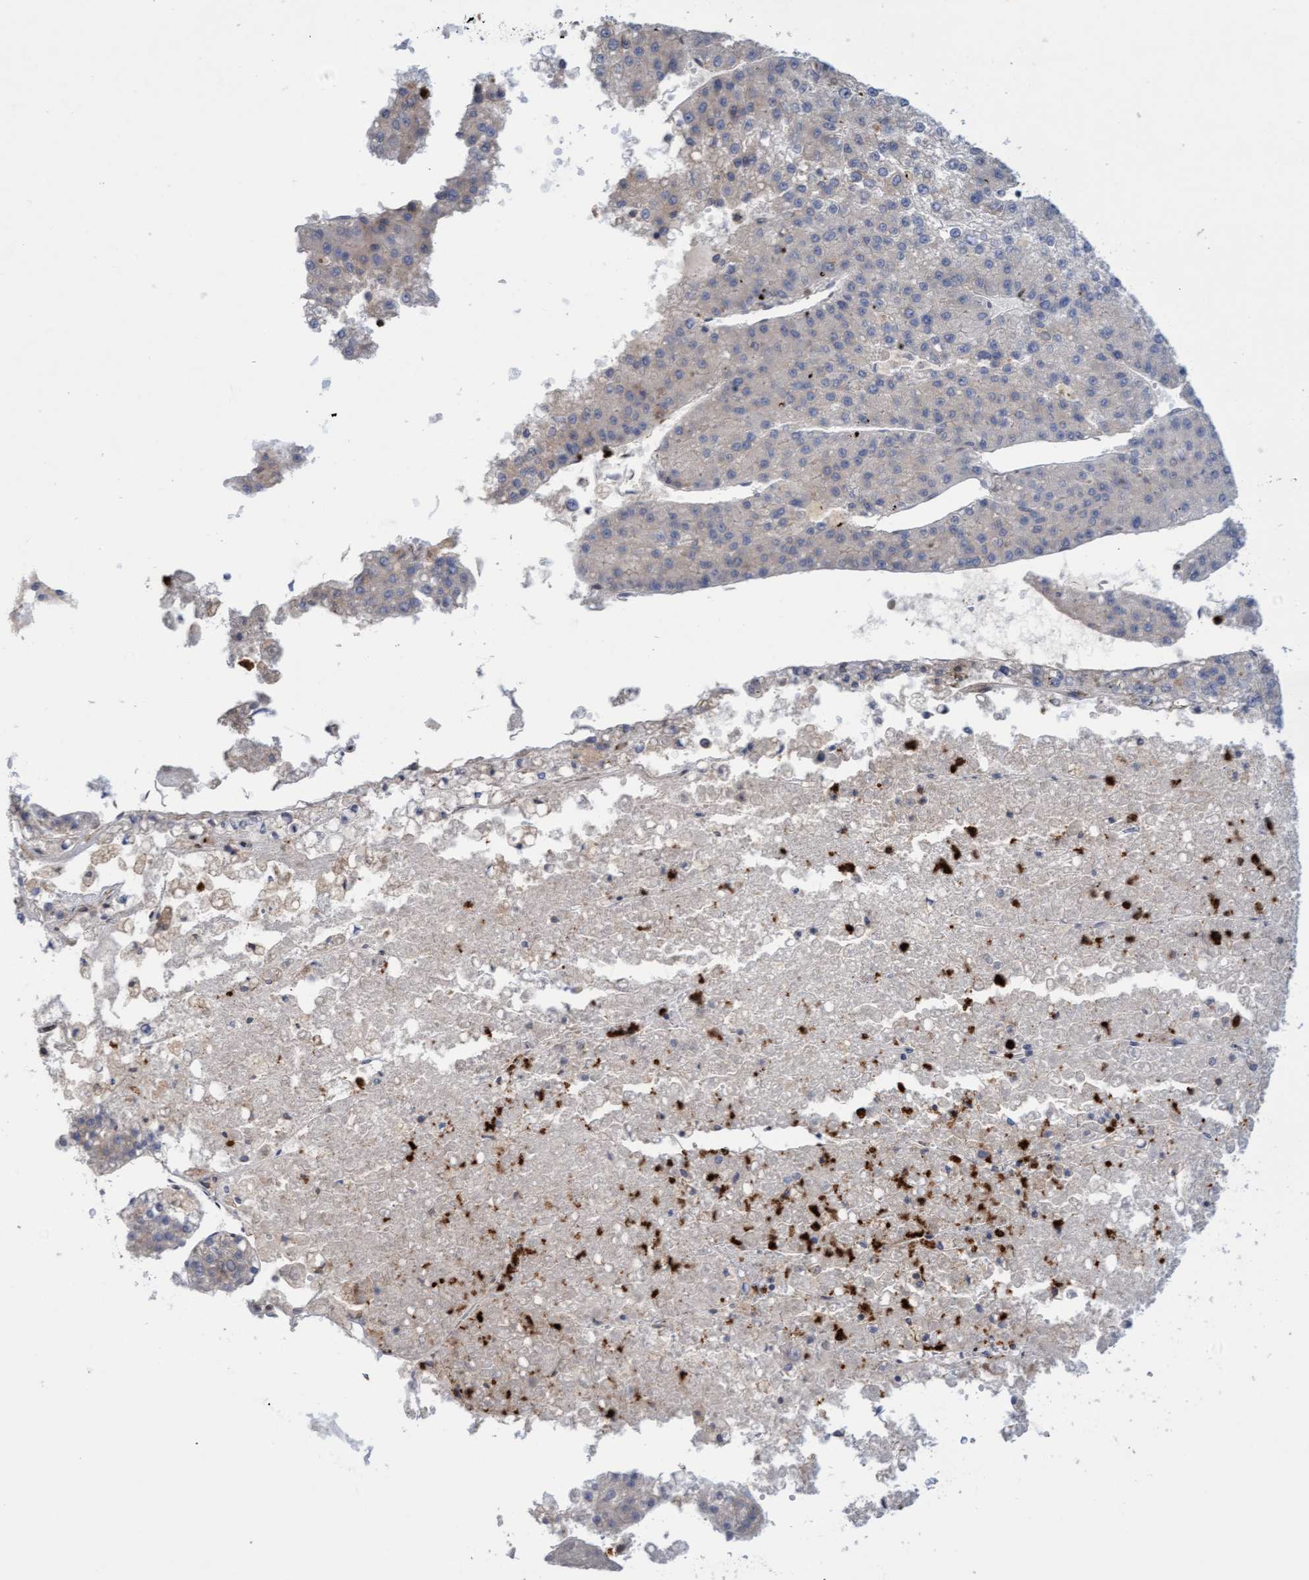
{"staining": {"intensity": "negative", "quantity": "none", "location": "none"}, "tissue": "liver cancer", "cell_type": "Tumor cells", "image_type": "cancer", "snomed": [{"axis": "morphology", "description": "Carcinoma, Hepatocellular, NOS"}, {"axis": "topography", "description": "Liver"}], "caption": "This is an immunohistochemistry photomicrograph of hepatocellular carcinoma (liver). There is no positivity in tumor cells.", "gene": "MMP8", "patient": {"sex": "female", "age": 73}}